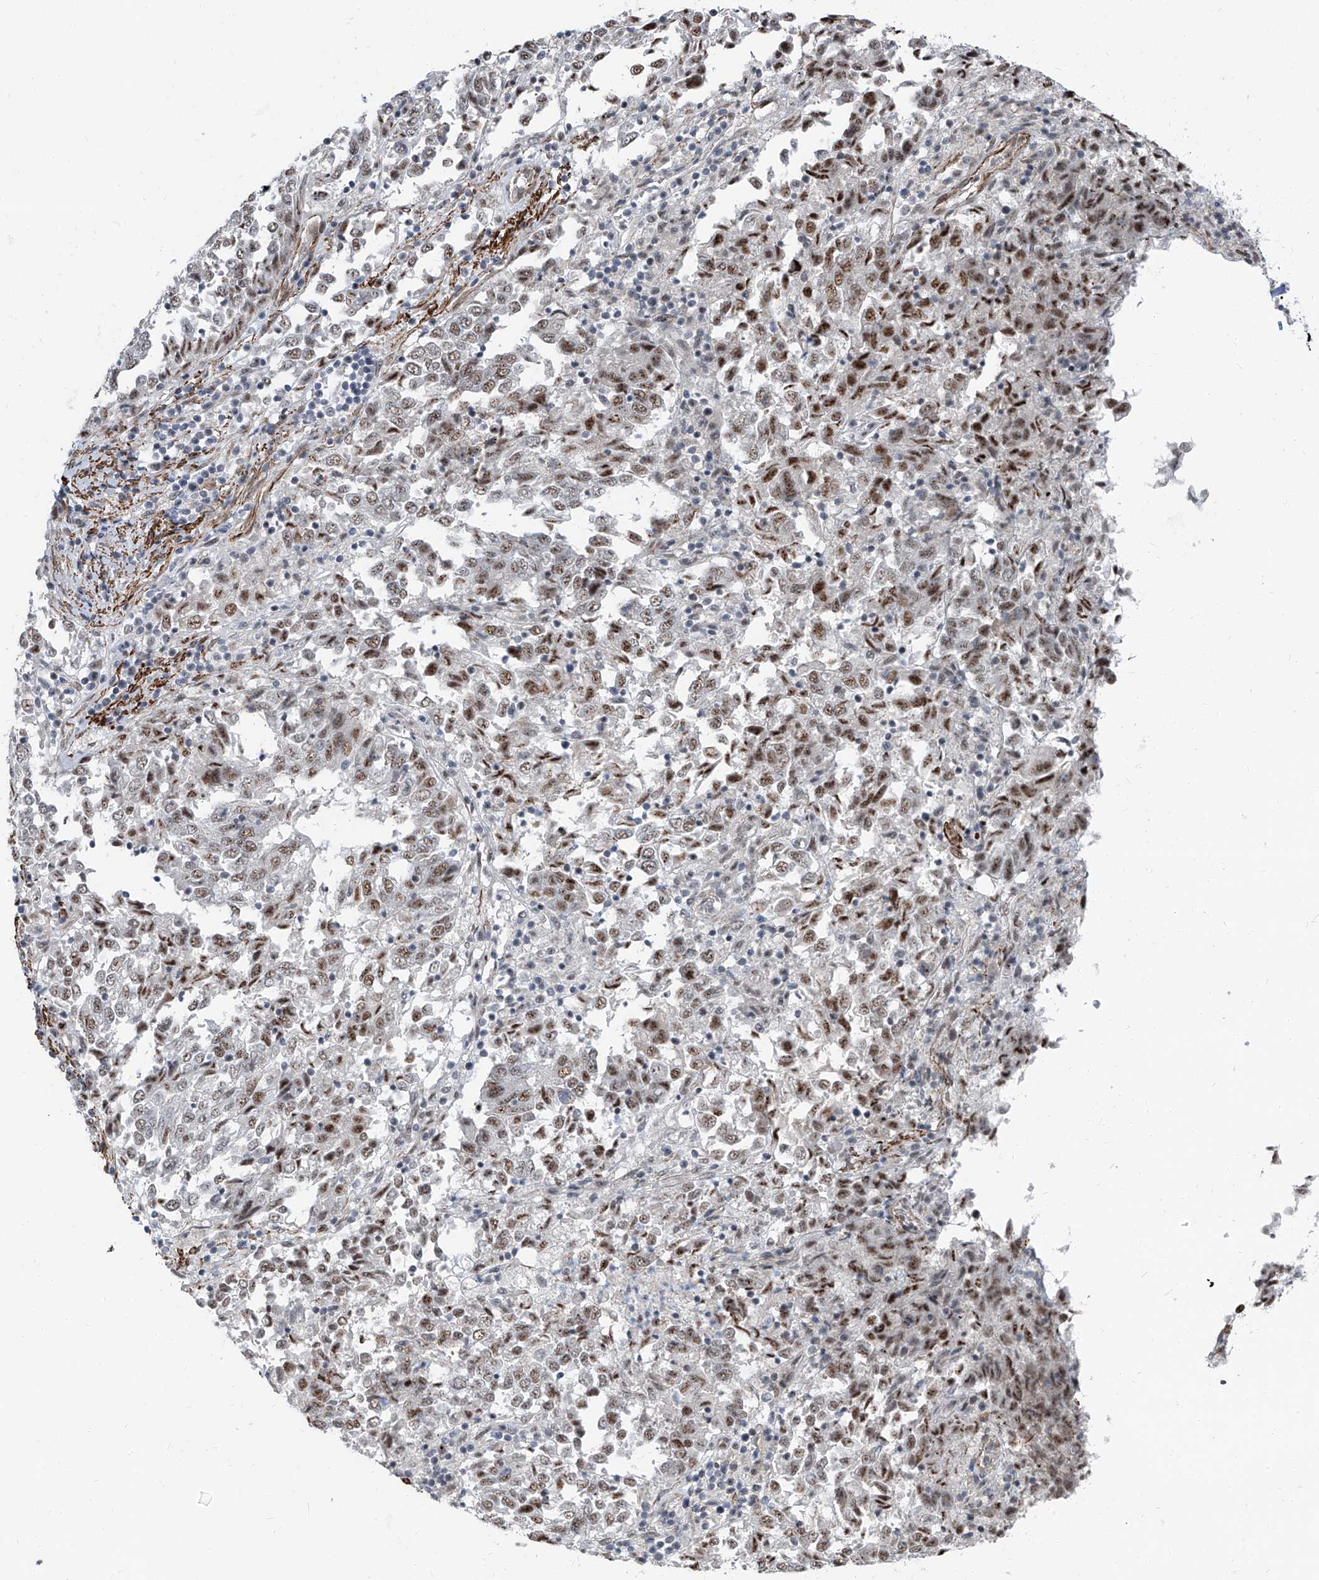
{"staining": {"intensity": "moderate", "quantity": ">75%", "location": "nuclear"}, "tissue": "endometrial cancer", "cell_type": "Tumor cells", "image_type": "cancer", "snomed": [{"axis": "morphology", "description": "Adenocarcinoma, NOS"}, {"axis": "topography", "description": "Endometrium"}], "caption": "Endometrial adenocarcinoma was stained to show a protein in brown. There is medium levels of moderate nuclear positivity in about >75% of tumor cells.", "gene": "TXLNB", "patient": {"sex": "female", "age": 80}}